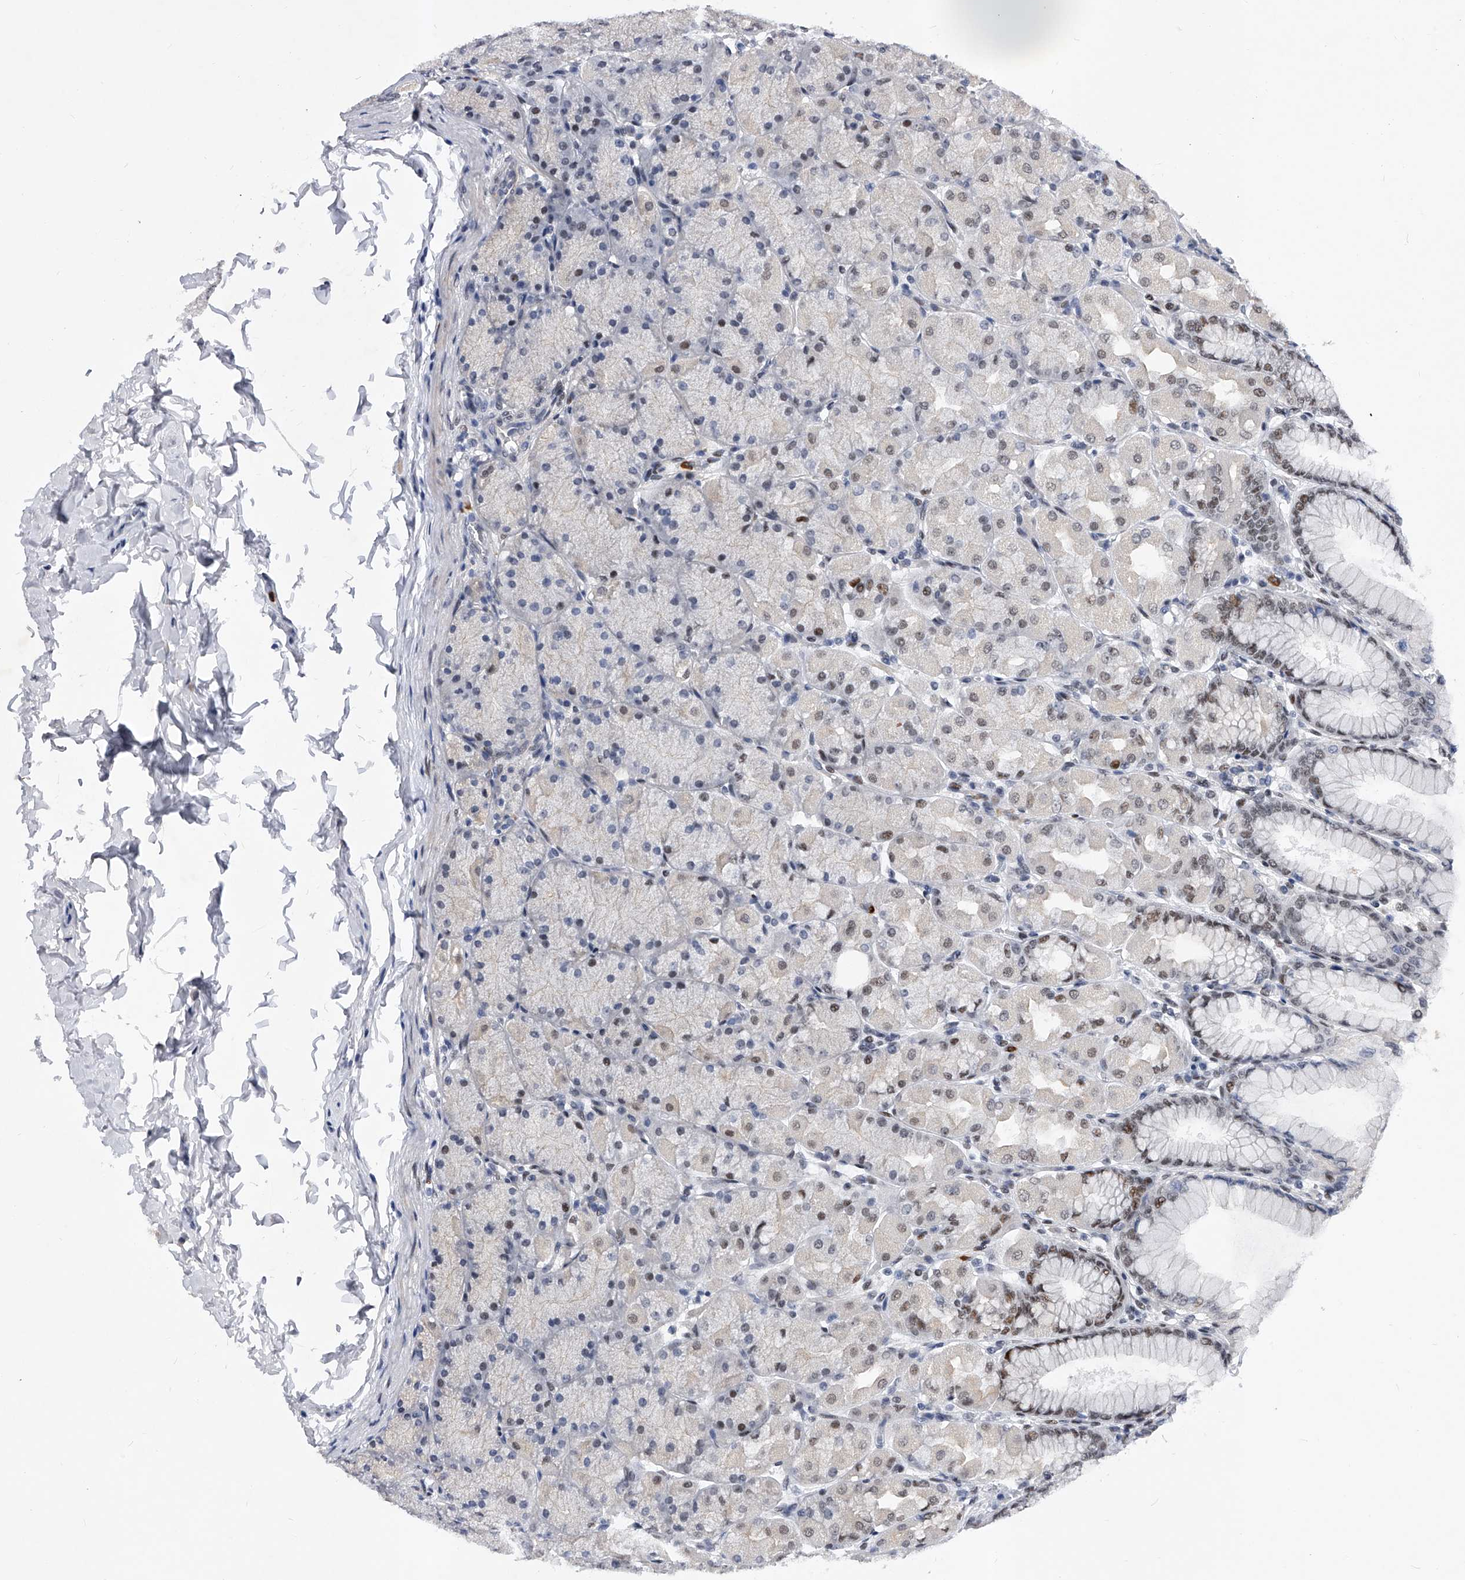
{"staining": {"intensity": "strong", "quantity": "25%-75%", "location": "nuclear"}, "tissue": "stomach", "cell_type": "Glandular cells", "image_type": "normal", "snomed": [{"axis": "morphology", "description": "Normal tissue, NOS"}, {"axis": "topography", "description": "Stomach, upper"}], "caption": "Immunohistochemistry (IHC) photomicrograph of unremarkable stomach stained for a protein (brown), which demonstrates high levels of strong nuclear expression in about 25%-75% of glandular cells.", "gene": "TESK2", "patient": {"sex": "female", "age": 56}}